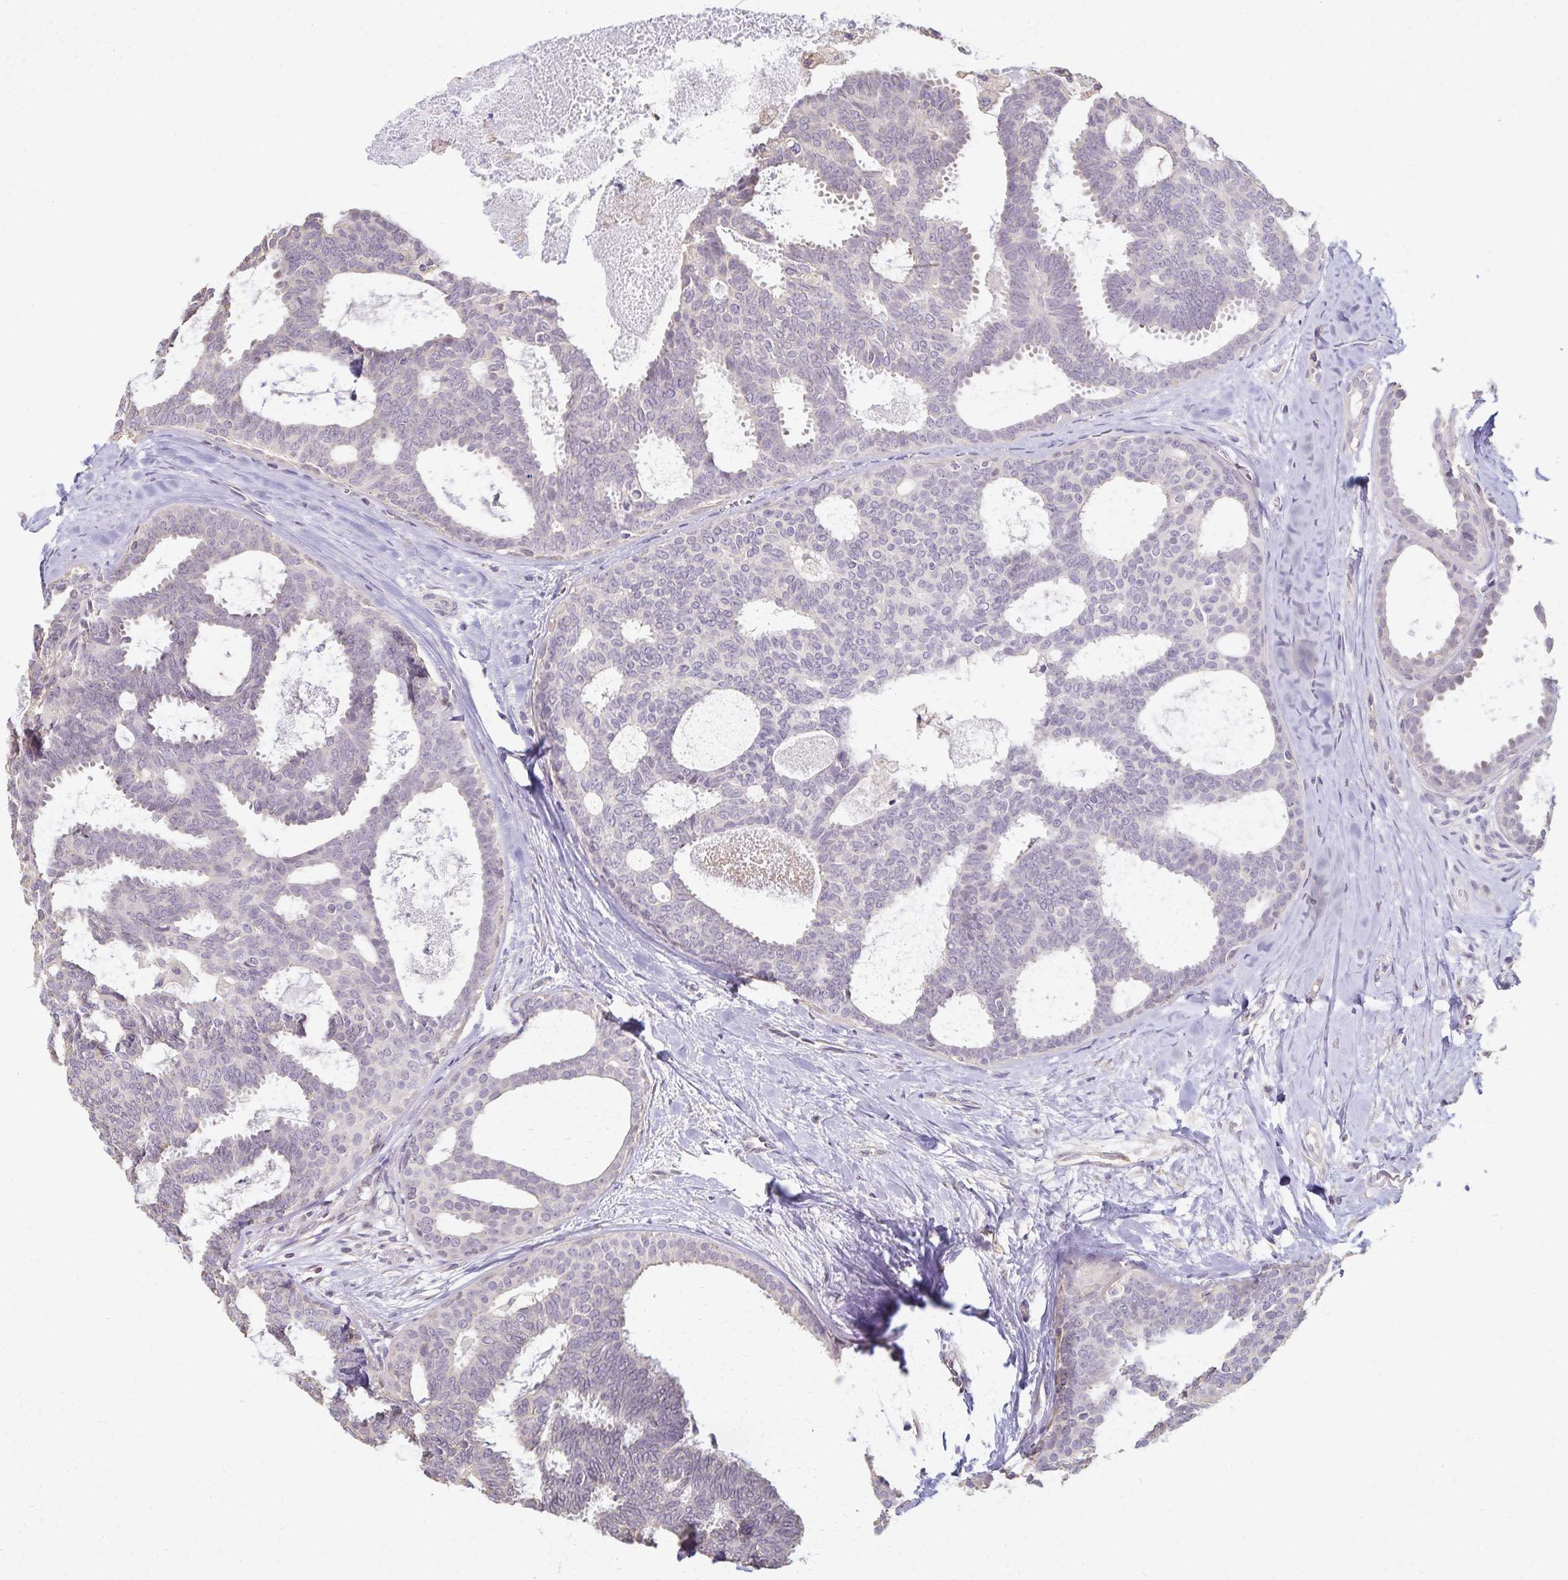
{"staining": {"intensity": "negative", "quantity": "none", "location": "none"}, "tissue": "breast cancer", "cell_type": "Tumor cells", "image_type": "cancer", "snomed": [{"axis": "morphology", "description": "Intraductal carcinoma, in situ"}, {"axis": "morphology", "description": "Duct carcinoma"}, {"axis": "morphology", "description": "Lobular carcinoma, in situ"}, {"axis": "topography", "description": "Breast"}], "caption": "Tumor cells show no significant staining in breast cancer. (Stains: DAB (3,3'-diaminobenzidine) immunohistochemistry (IHC) with hematoxylin counter stain, Microscopy: brightfield microscopy at high magnification).", "gene": "KISS1", "patient": {"sex": "female", "age": 44}}